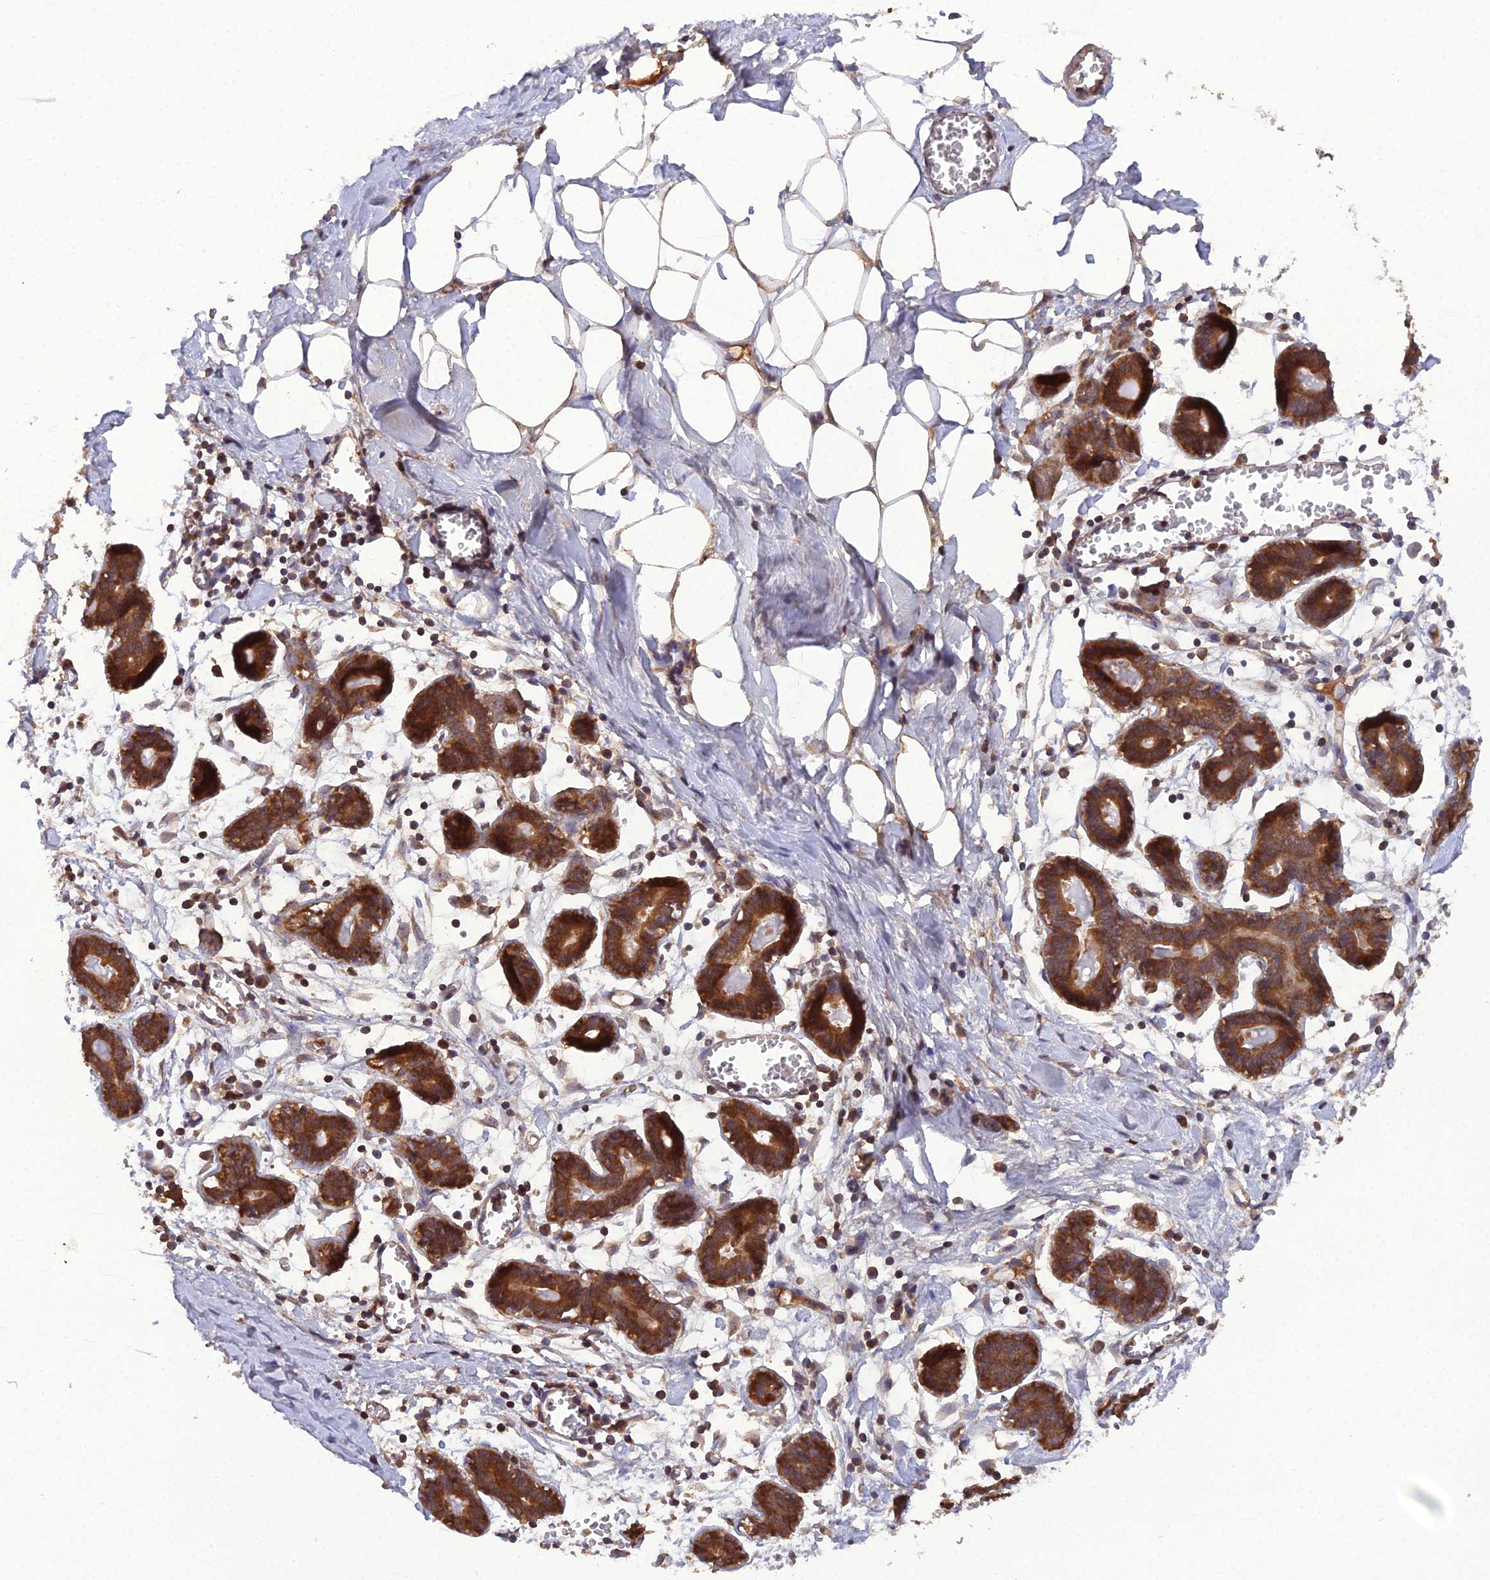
{"staining": {"intensity": "negative", "quantity": "none", "location": "none"}, "tissue": "breast", "cell_type": "Adipocytes", "image_type": "normal", "snomed": [{"axis": "morphology", "description": "Normal tissue, NOS"}, {"axis": "topography", "description": "Breast"}], "caption": "Immunohistochemical staining of normal breast demonstrates no significant positivity in adipocytes. Brightfield microscopy of IHC stained with DAB (3,3'-diaminobenzidine) (brown) and hematoxylin (blue), captured at high magnification.", "gene": "TMEM258", "patient": {"sex": "female", "age": 27}}